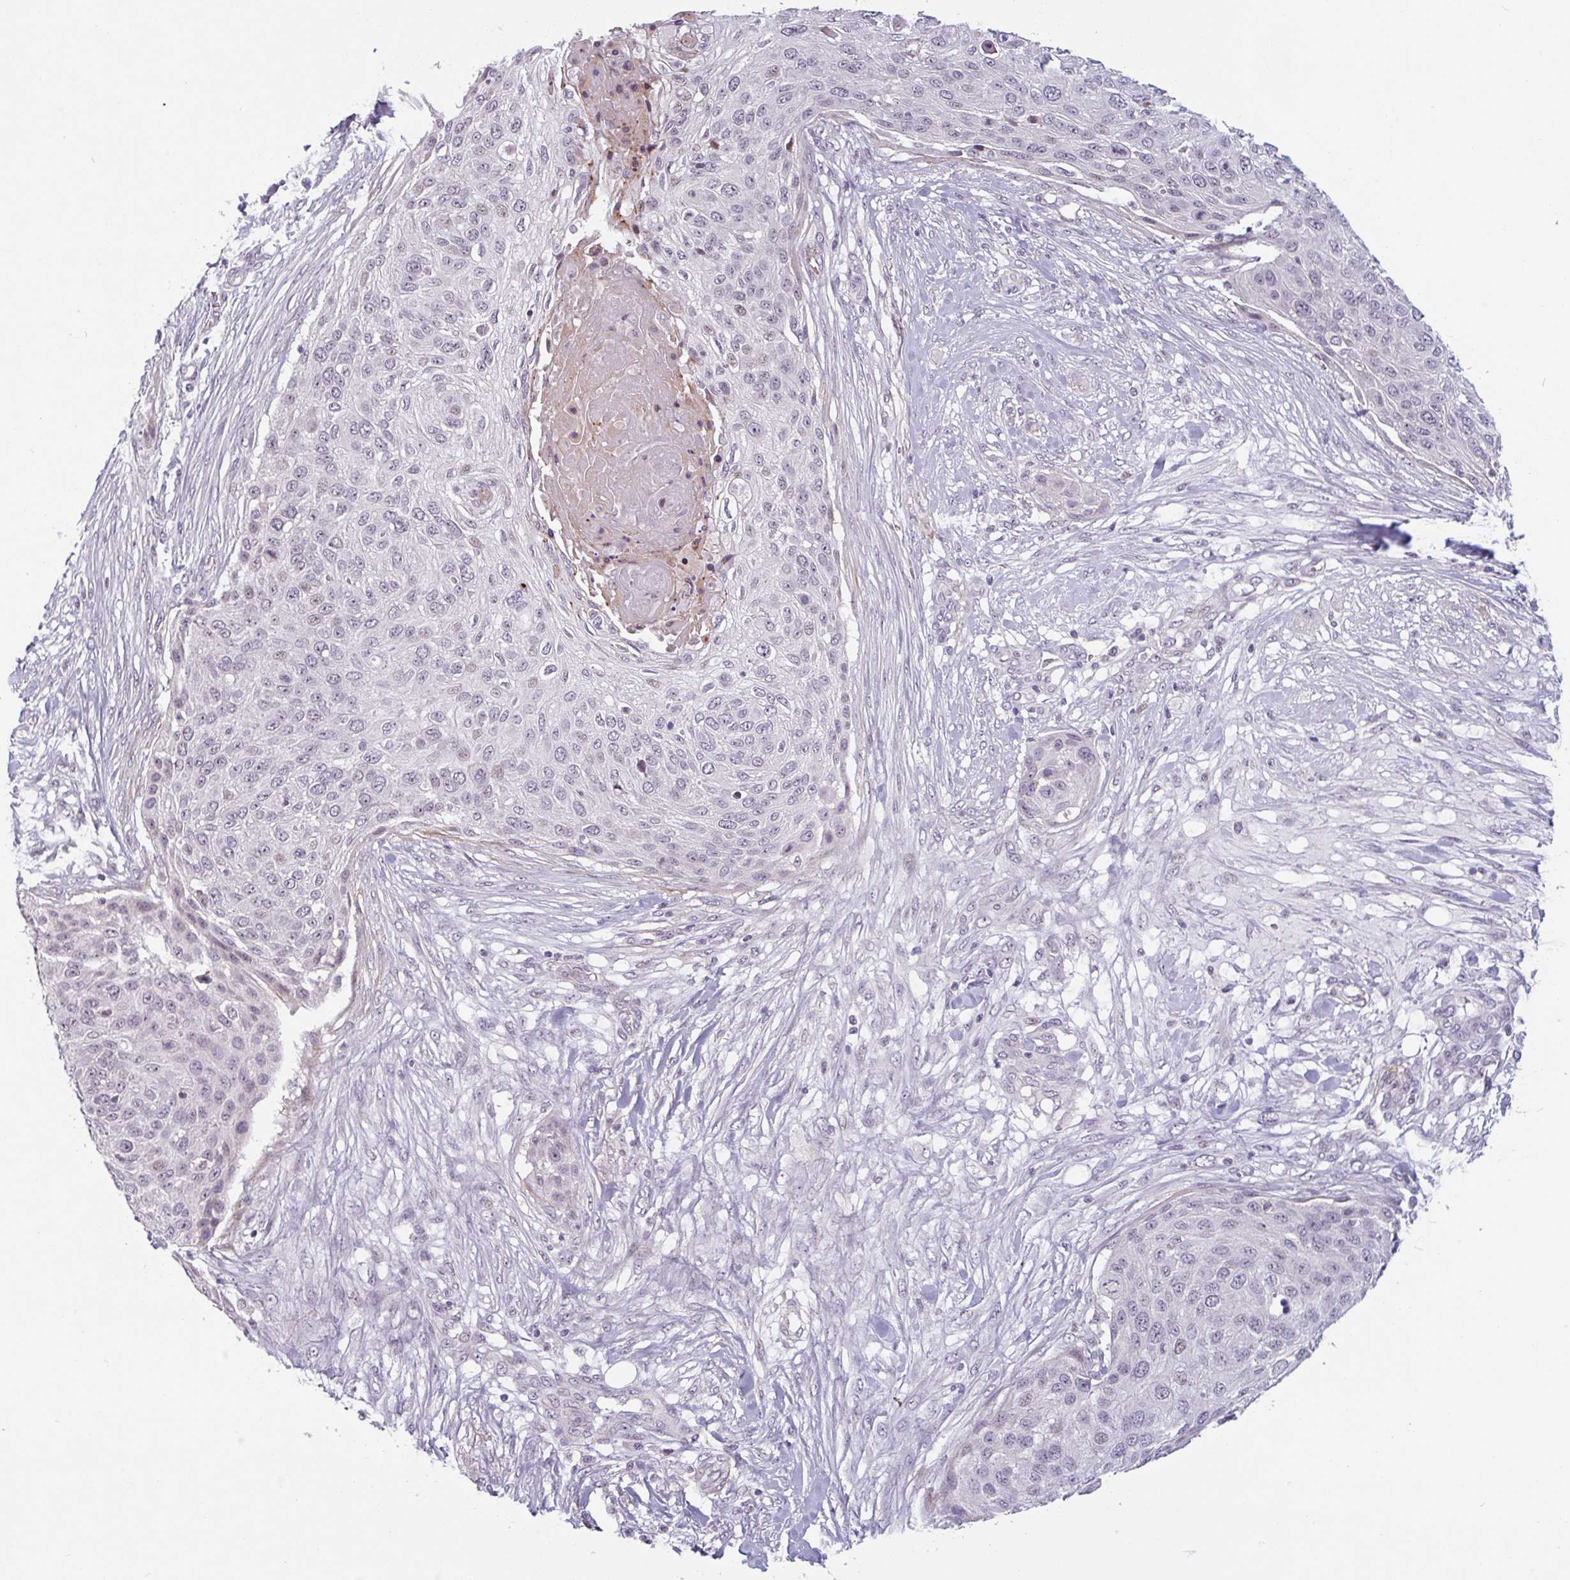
{"staining": {"intensity": "negative", "quantity": "none", "location": "none"}, "tissue": "skin cancer", "cell_type": "Tumor cells", "image_type": "cancer", "snomed": [{"axis": "morphology", "description": "Squamous cell carcinoma, NOS"}, {"axis": "topography", "description": "Skin"}], "caption": "Squamous cell carcinoma (skin) was stained to show a protein in brown. There is no significant expression in tumor cells. Brightfield microscopy of IHC stained with DAB (3,3'-diaminobenzidine) (brown) and hematoxylin (blue), captured at high magnification.", "gene": "TMEM119", "patient": {"sex": "female", "age": 87}}